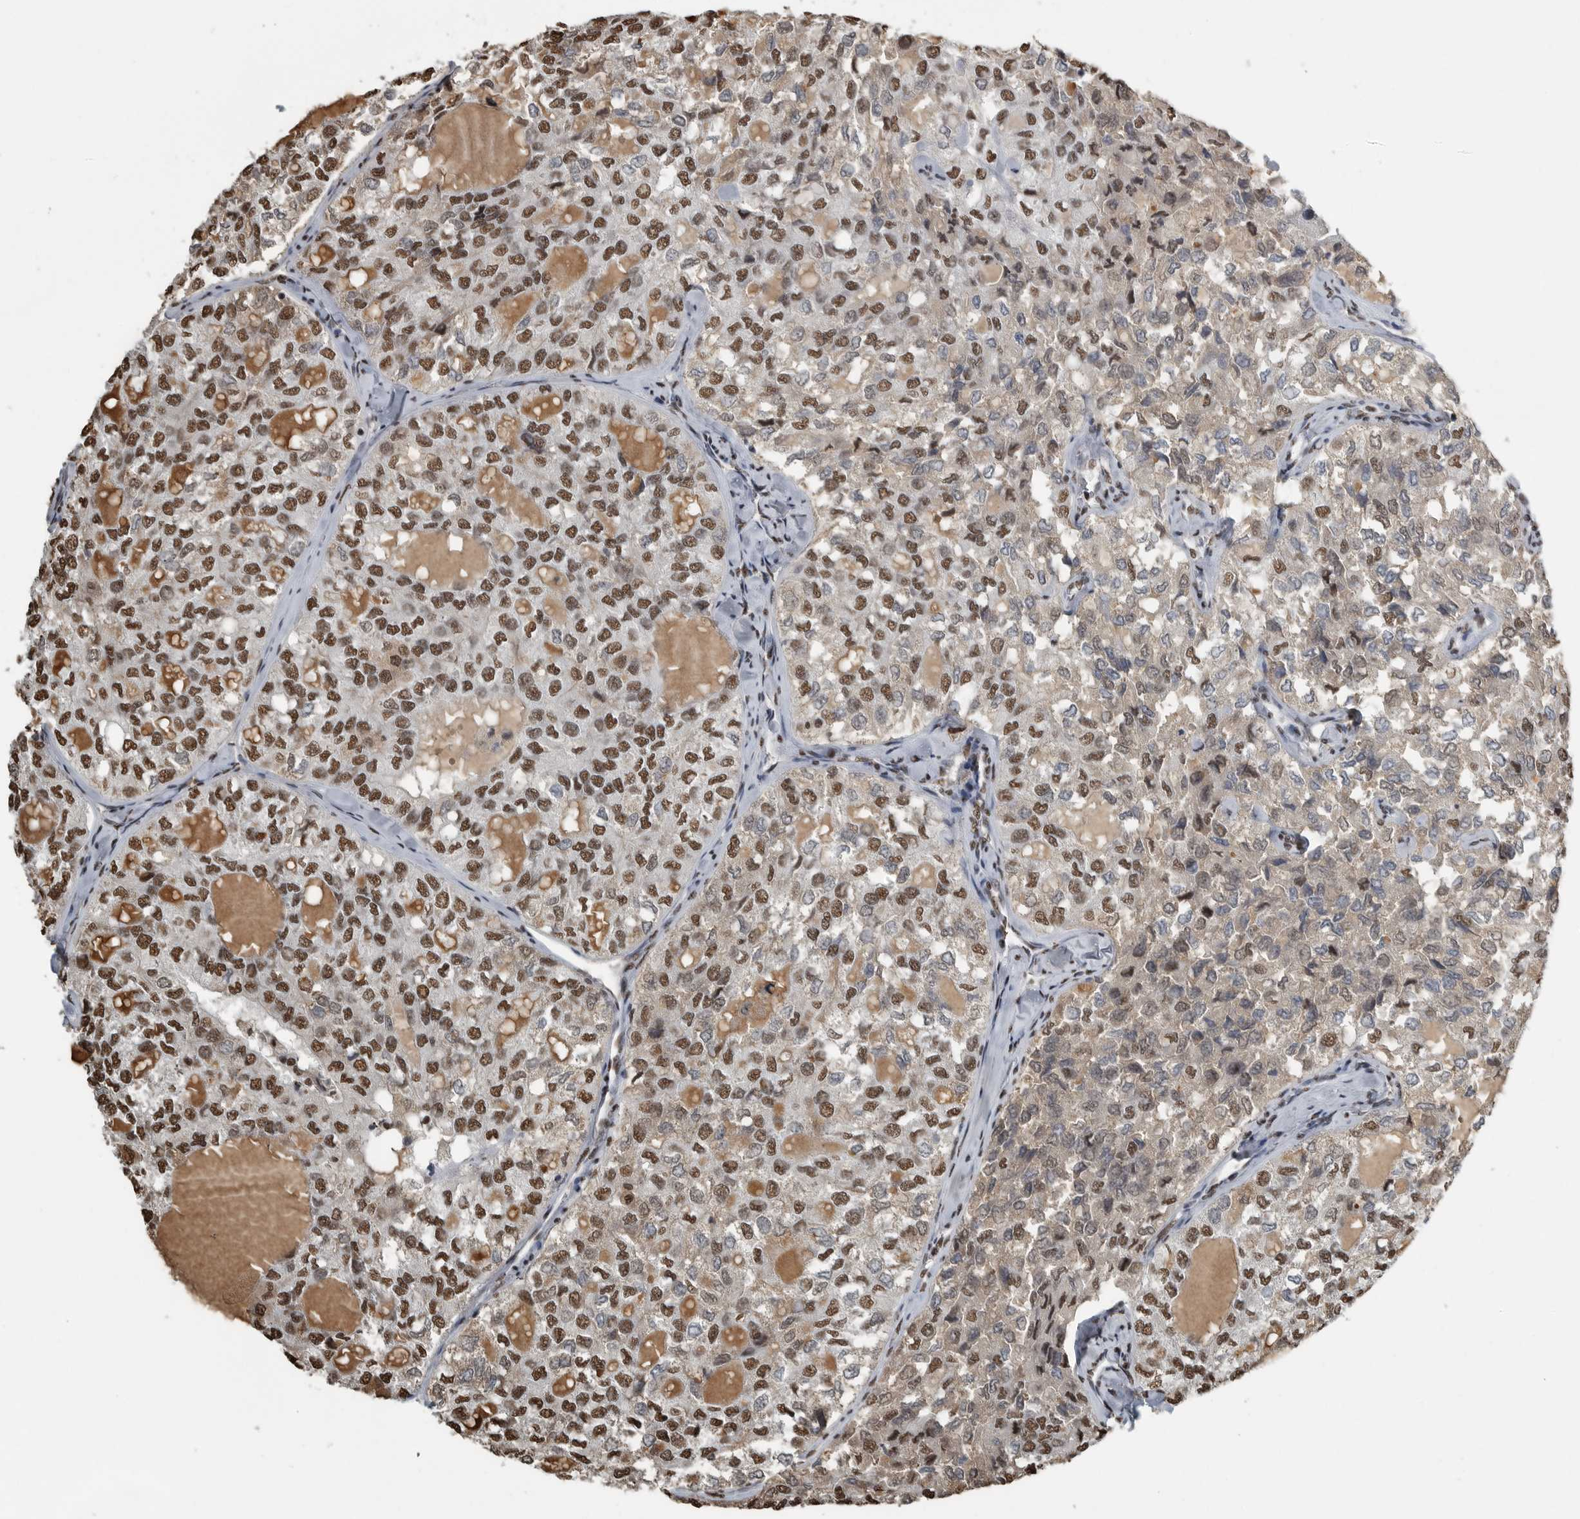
{"staining": {"intensity": "moderate", "quantity": ">75%", "location": "nuclear"}, "tissue": "thyroid cancer", "cell_type": "Tumor cells", "image_type": "cancer", "snomed": [{"axis": "morphology", "description": "Follicular adenoma carcinoma, NOS"}, {"axis": "topography", "description": "Thyroid gland"}], "caption": "Protein expression analysis of thyroid follicular adenoma carcinoma displays moderate nuclear positivity in about >75% of tumor cells.", "gene": "TGS1", "patient": {"sex": "male", "age": 75}}